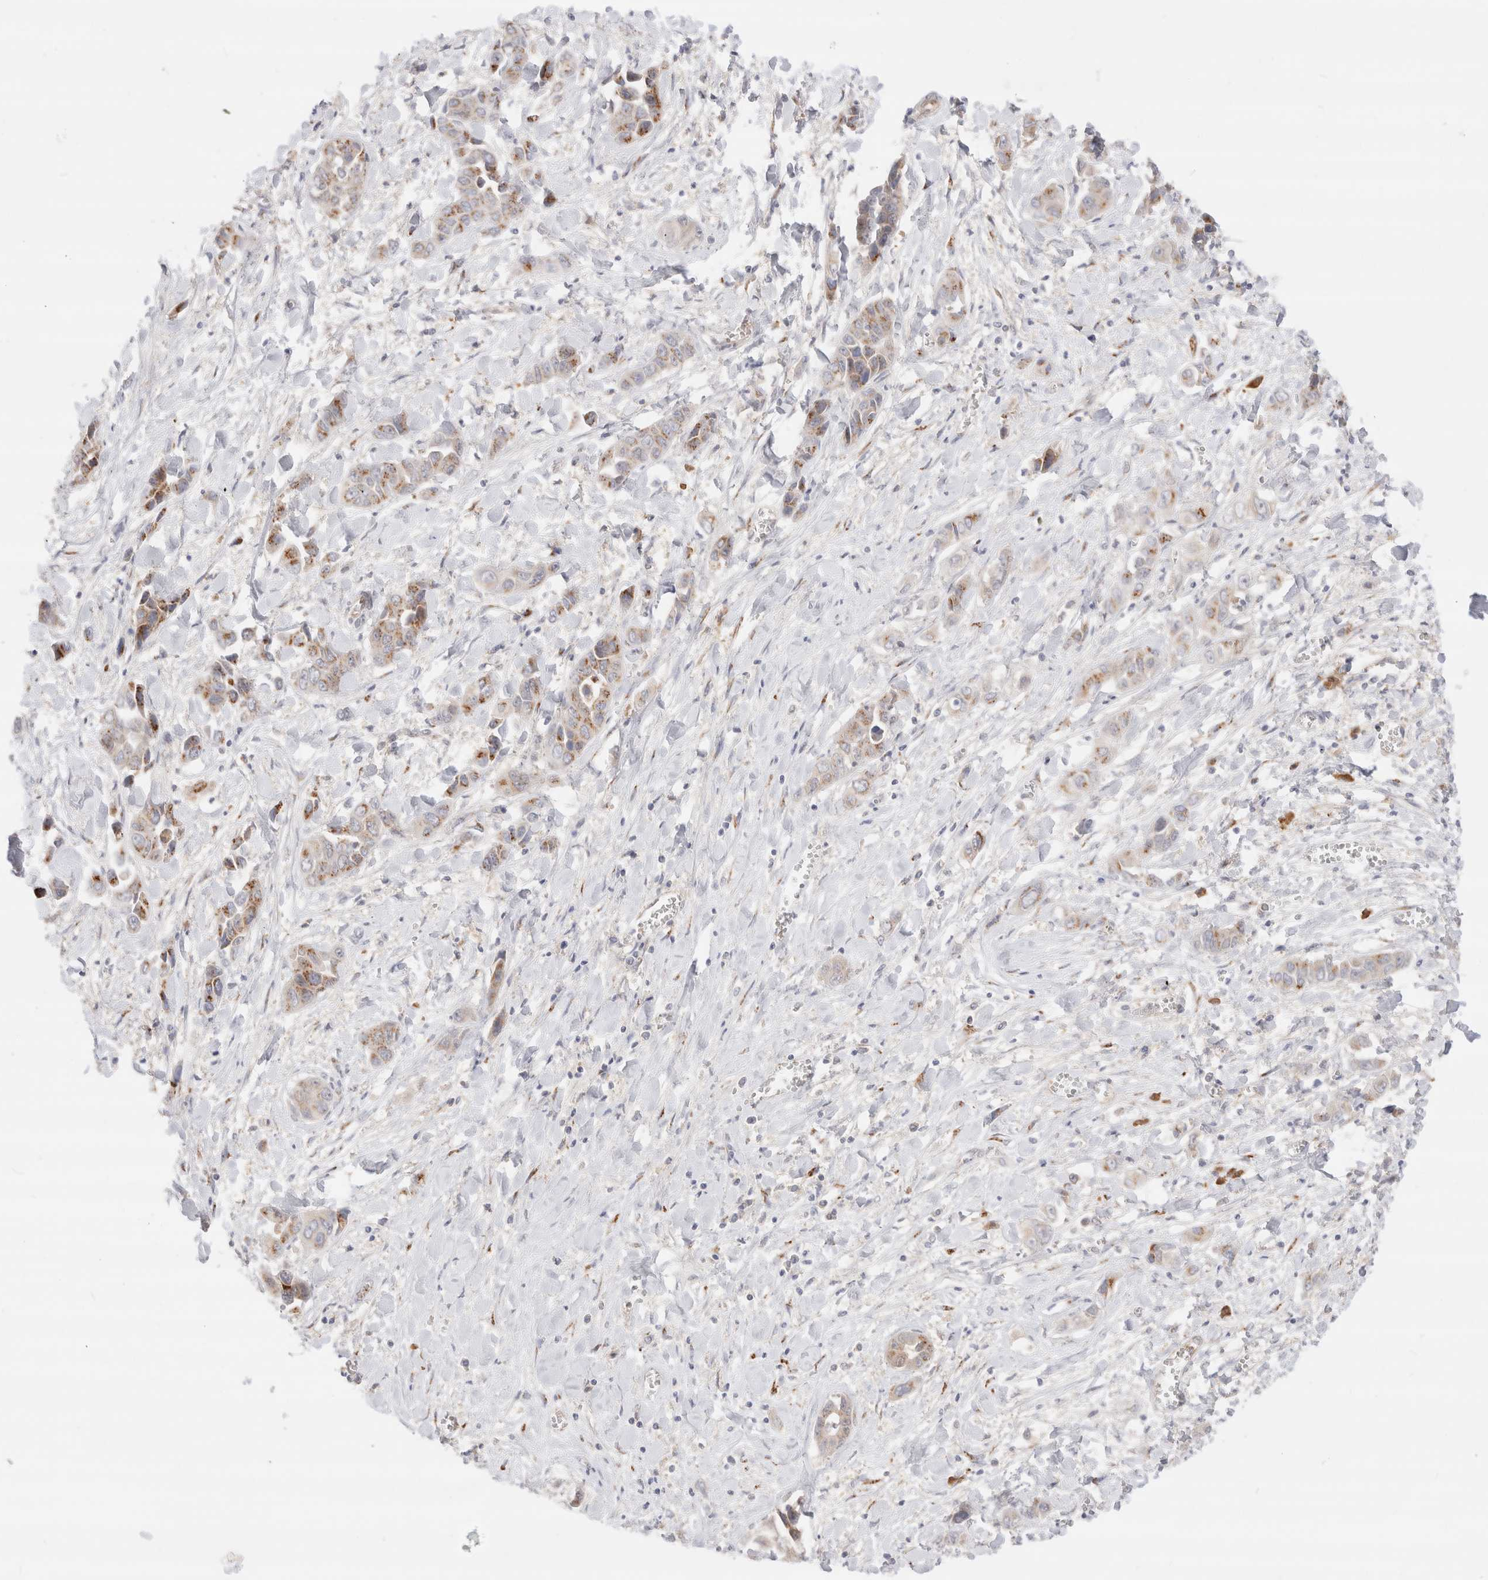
{"staining": {"intensity": "moderate", "quantity": "<25%", "location": "cytoplasmic/membranous"}, "tissue": "liver cancer", "cell_type": "Tumor cells", "image_type": "cancer", "snomed": [{"axis": "morphology", "description": "Cholangiocarcinoma"}, {"axis": "topography", "description": "Liver"}], "caption": "A brown stain shows moderate cytoplasmic/membranous staining of a protein in human liver cancer (cholangiocarcinoma) tumor cells.", "gene": "EFCAB13", "patient": {"sex": "female", "age": 52}}